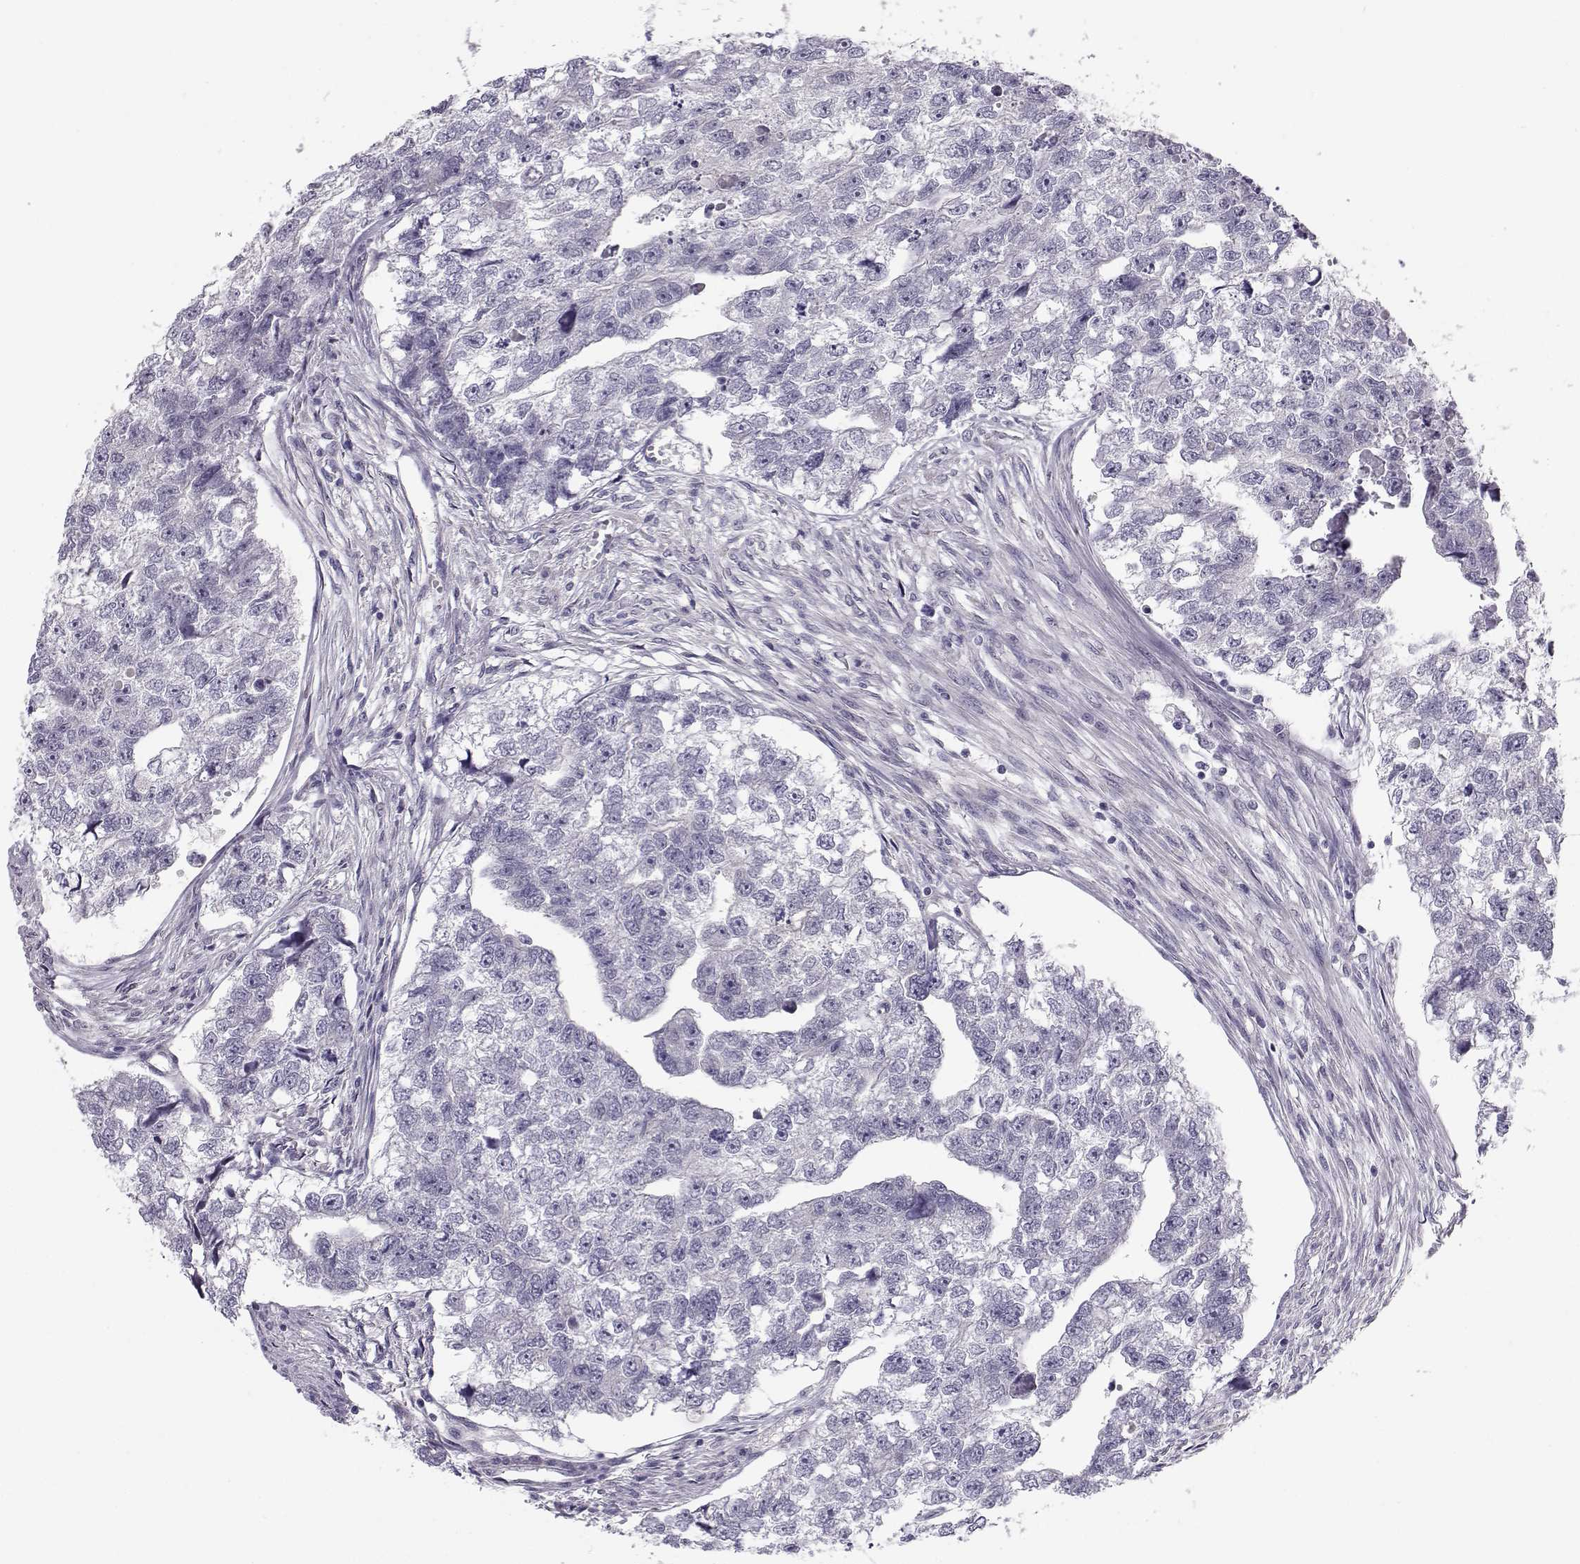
{"staining": {"intensity": "negative", "quantity": "none", "location": "none"}, "tissue": "testis cancer", "cell_type": "Tumor cells", "image_type": "cancer", "snomed": [{"axis": "morphology", "description": "Carcinoma, Embryonal, NOS"}, {"axis": "morphology", "description": "Teratoma, malignant, NOS"}, {"axis": "topography", "description": "Testis"}], "caption": "An image of human testis cancer (teratoma (malignant)) is negative for staining in tumor cells.", "gene": "KCNMB4", "patient": {"sex": "male", "age": 44}}